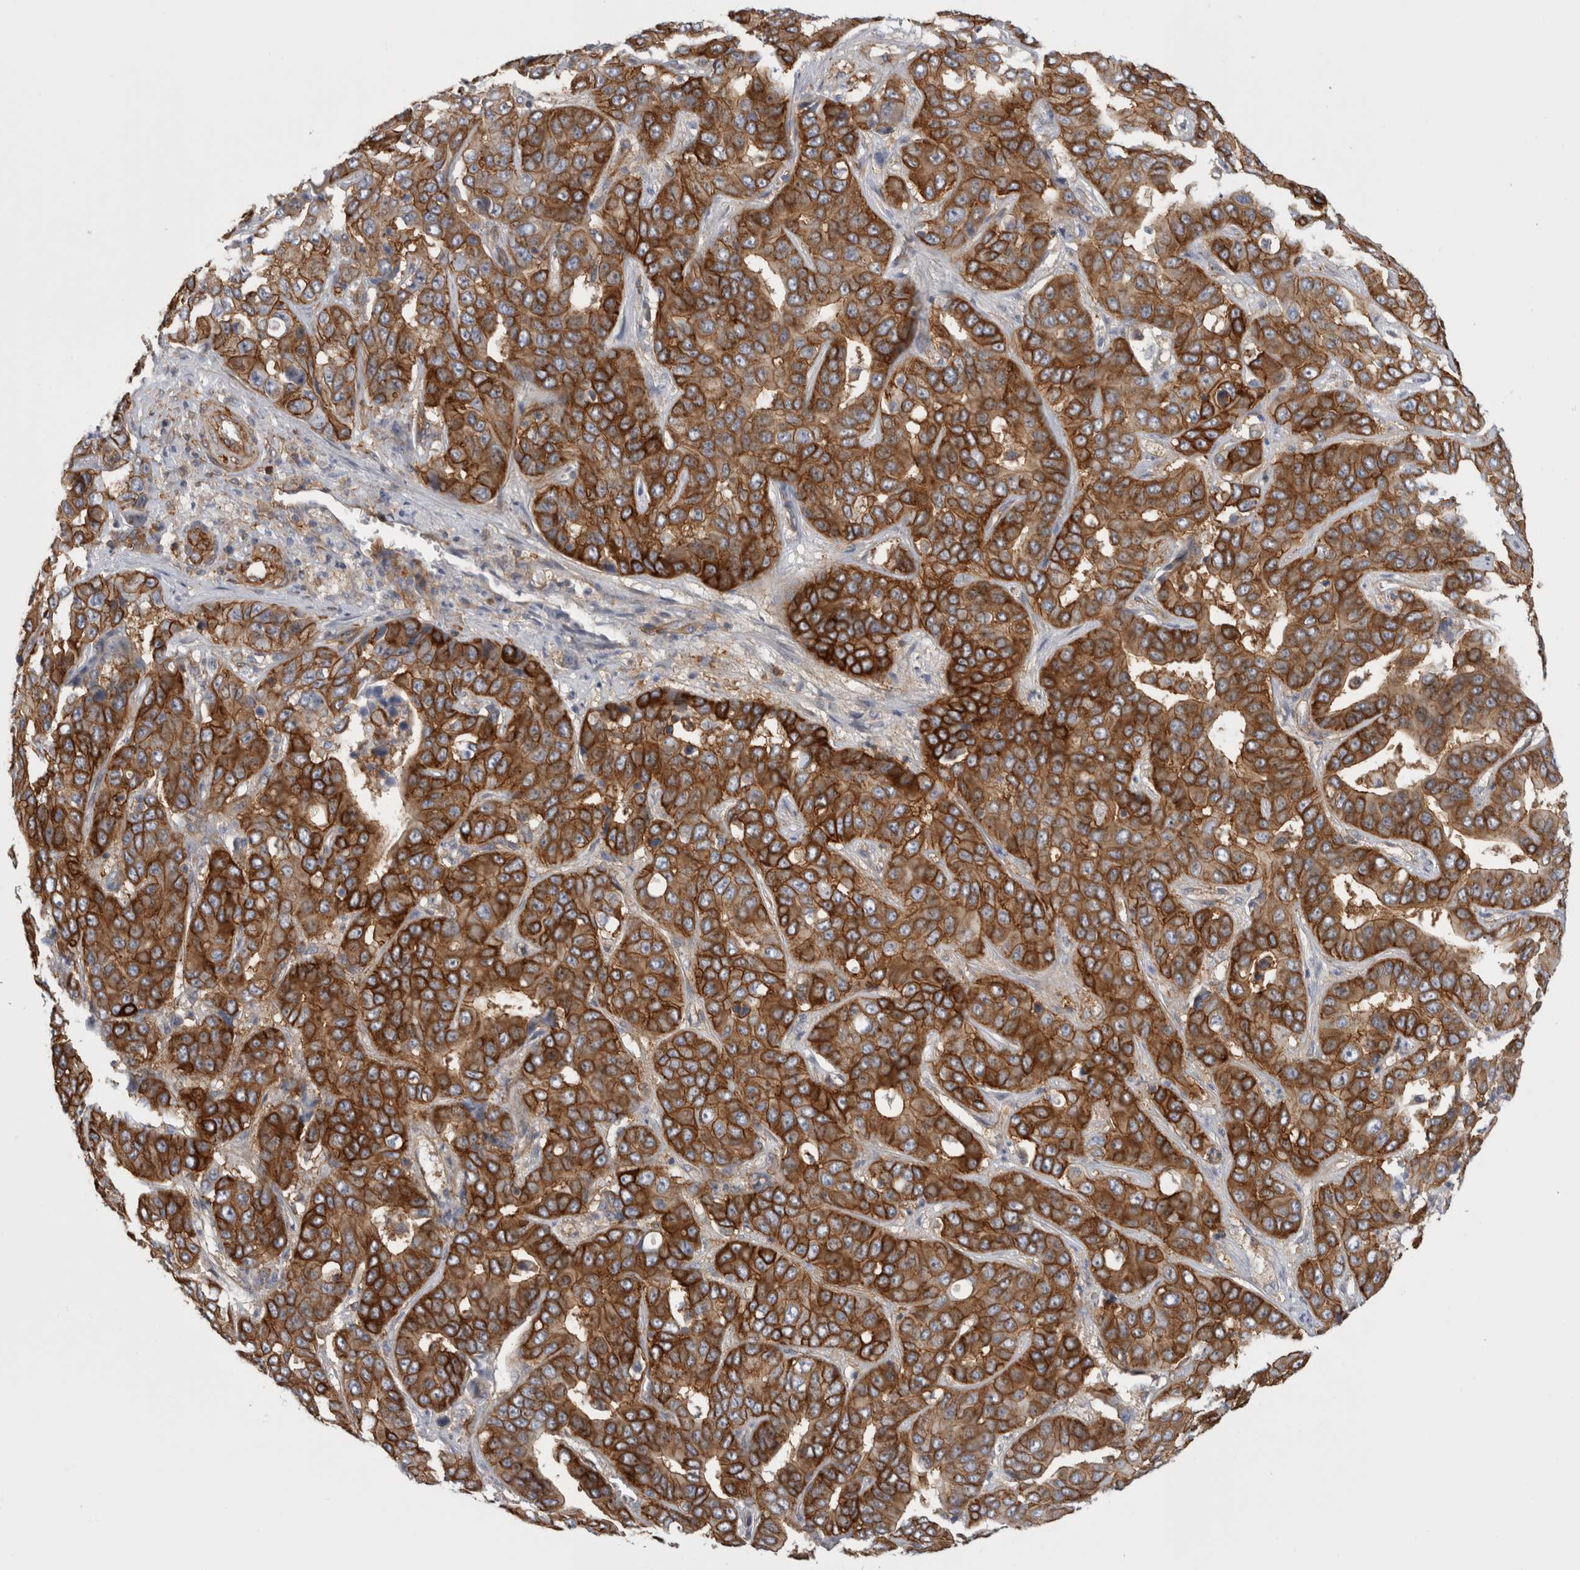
{"staining": {"intensity": "strong", "quantity": ">75%", "location": "cytoplasmic/membranous"}, "tissue": "liver cancer", "cell_type": "Tumor cells", "image_type": "cancer", "snomed": [{"axis": "morphology", "description": "Cholangiocarcinoma"}, {"axis": "topography", "description": "Liver"}], "caption": "There is high levels of strong cytoplasmic/membranous expression in tumor cells of cholangiocarcinoma (liver), as demonstrated by immunohistochemical staining (brown color).", "gene": "AHNAK", "patient": {"sex": "female", "age": 52}}